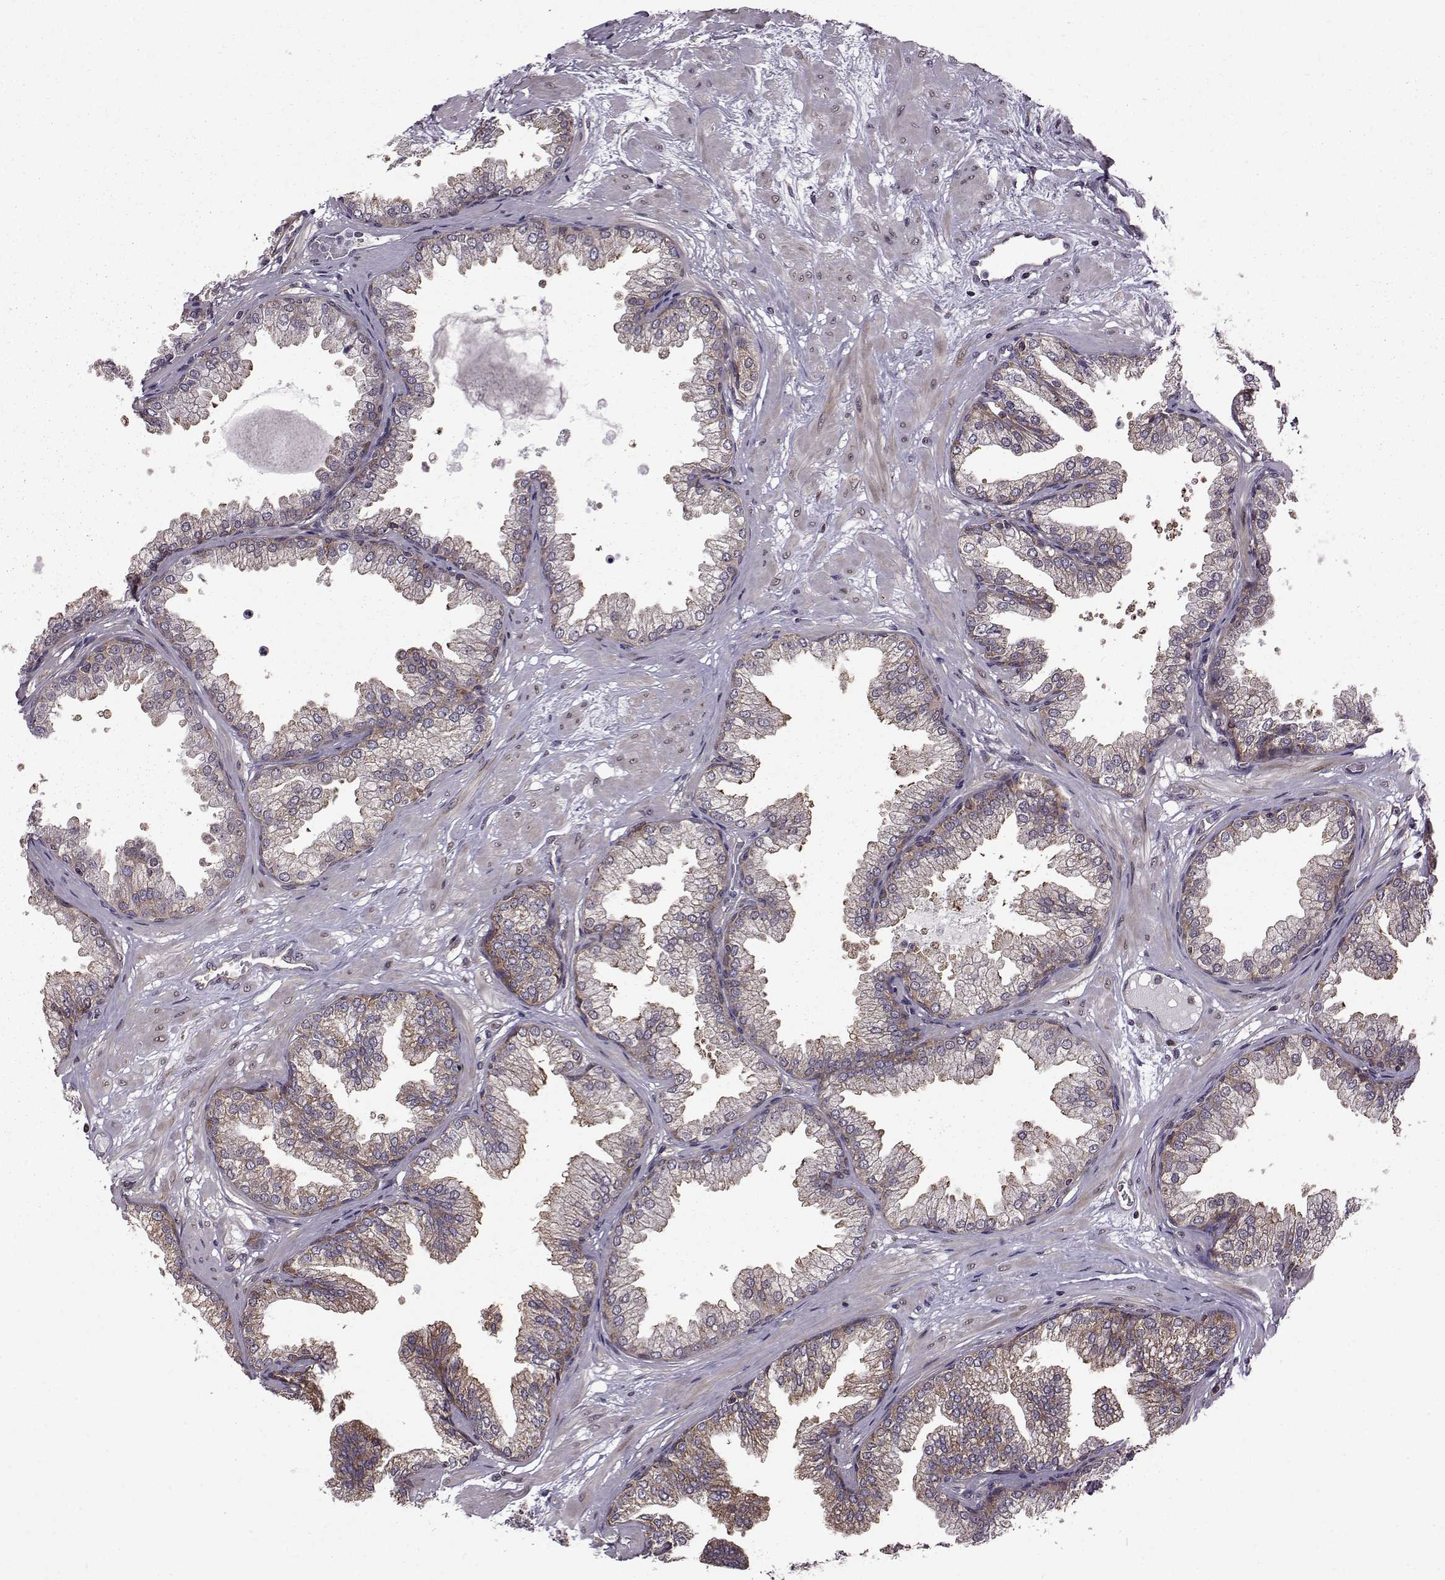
{"staining": {"intensity": "moderate", "quantity": "25%-75%", "location": "cytoplasmic/membranous"}, "tissue": "prostate", "cell_type": "Glandular cells", "image_type": "normal", "snomed": [{"axis": "morphology", "description": "Normal tissue, NOS"}, {"axis": "topography", "description": "Prostate"}], "caption": "Immunohistochemistry (IHC) (DAB) staining of benign human prostate demonstrates moderate cytoplasmic/membranous protein expression in approximately 25%-75% of glandular cells.", "gene": "URI1", "patient": {"sex": "male", "age": 37}}